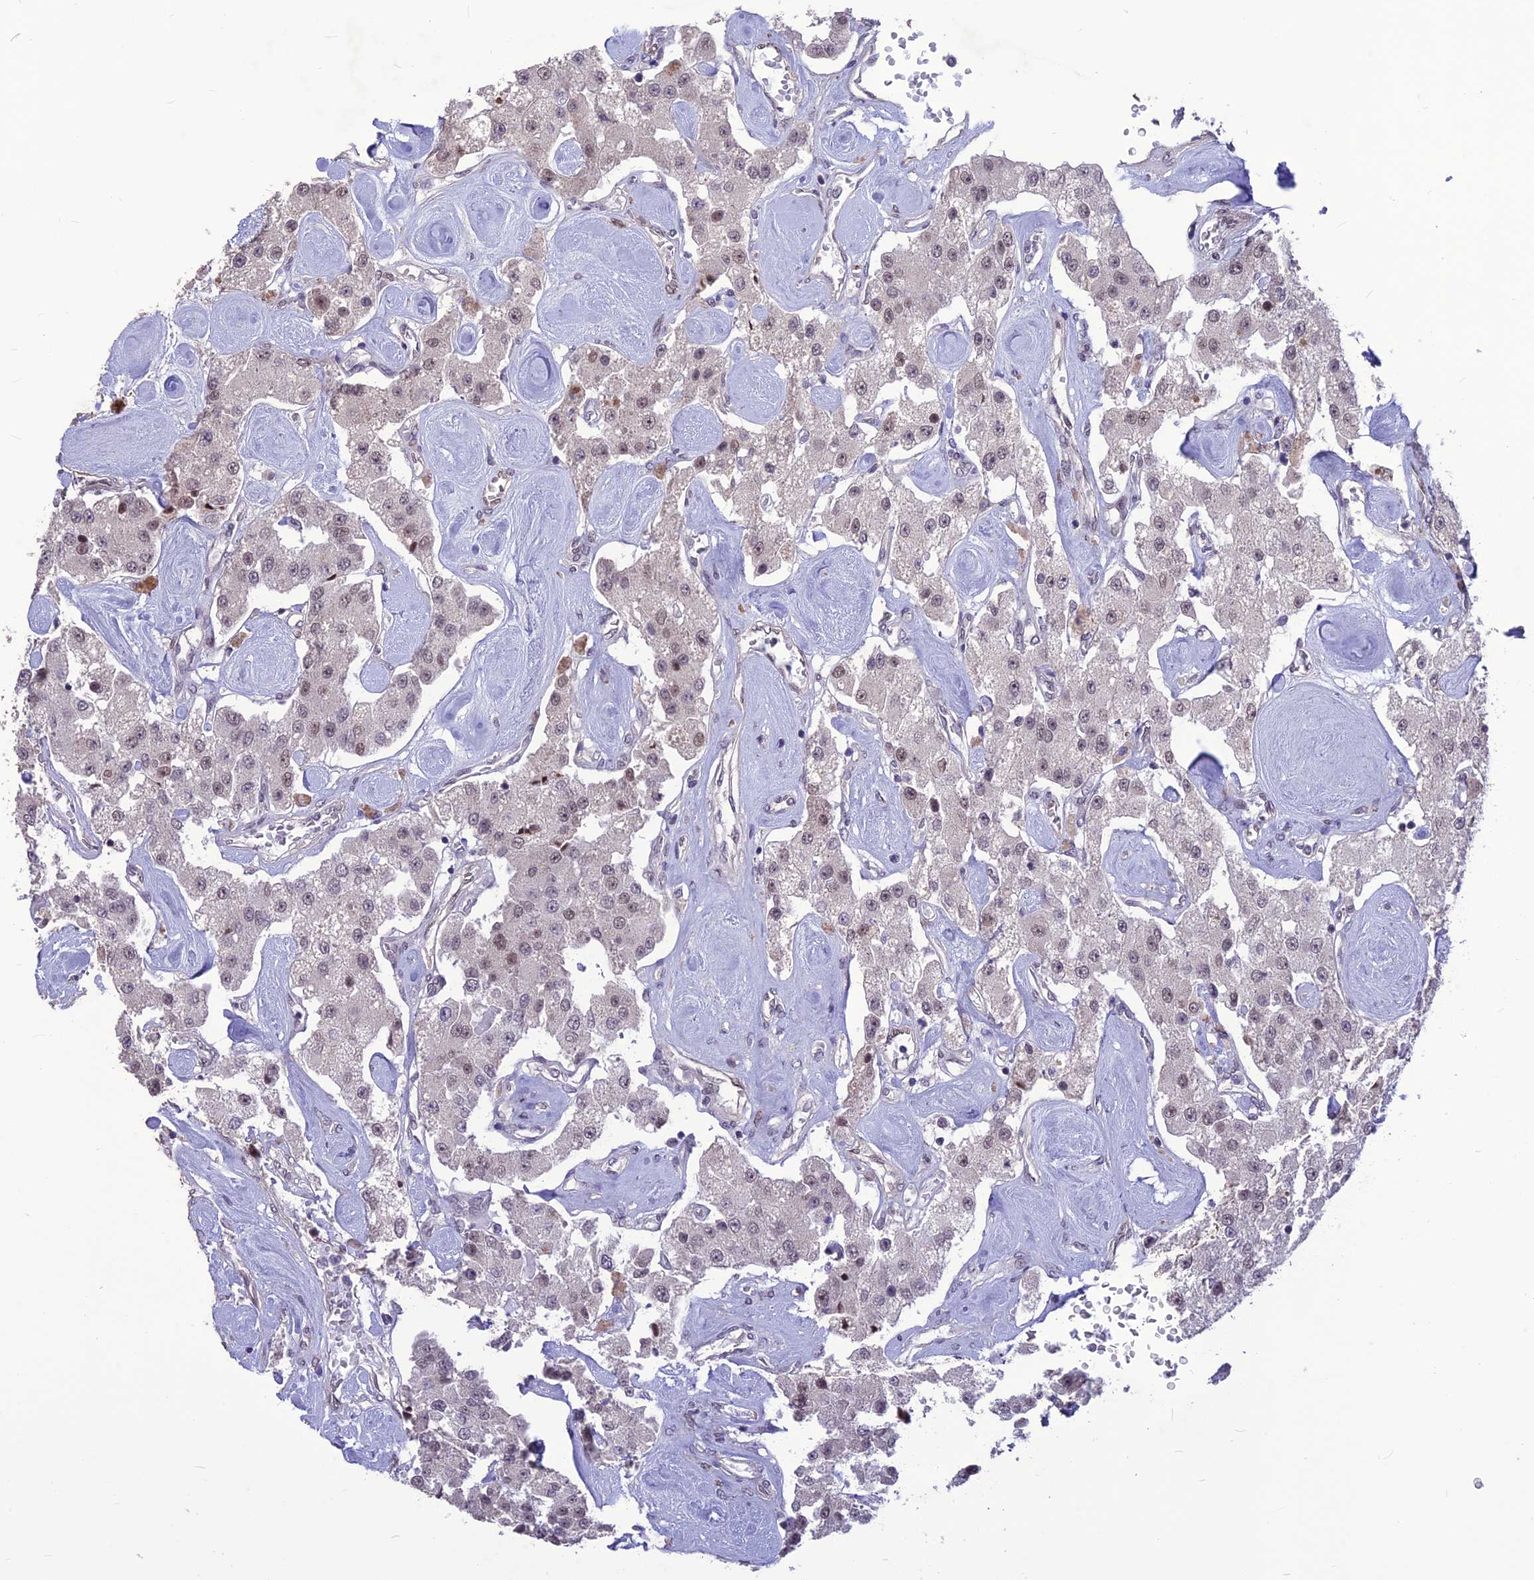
{"staining": {"intensity": "moderate", "quantity": "<25%", "location": "nuclear"}, "tissue": "carcinoid", "cell_type": "Tumor cells", "image_type": "cancer", "snomed": [{"axis": "morphology", "description": "Carcinoid, malignant, NOS"}, {"axis": "topography", "description": "Pancreas"}], "caption": "A low amount of moderate nuclear positivity is present in about <25% of tumor cells in carcinoid (malignant) tissue. The staining is performed using DAB brown chromogen to label protein expression. The nuclei are counter-stained blue using hematoxylin.", "gene": "DIS3", "patient": {"sex": "male", "age": 41}}